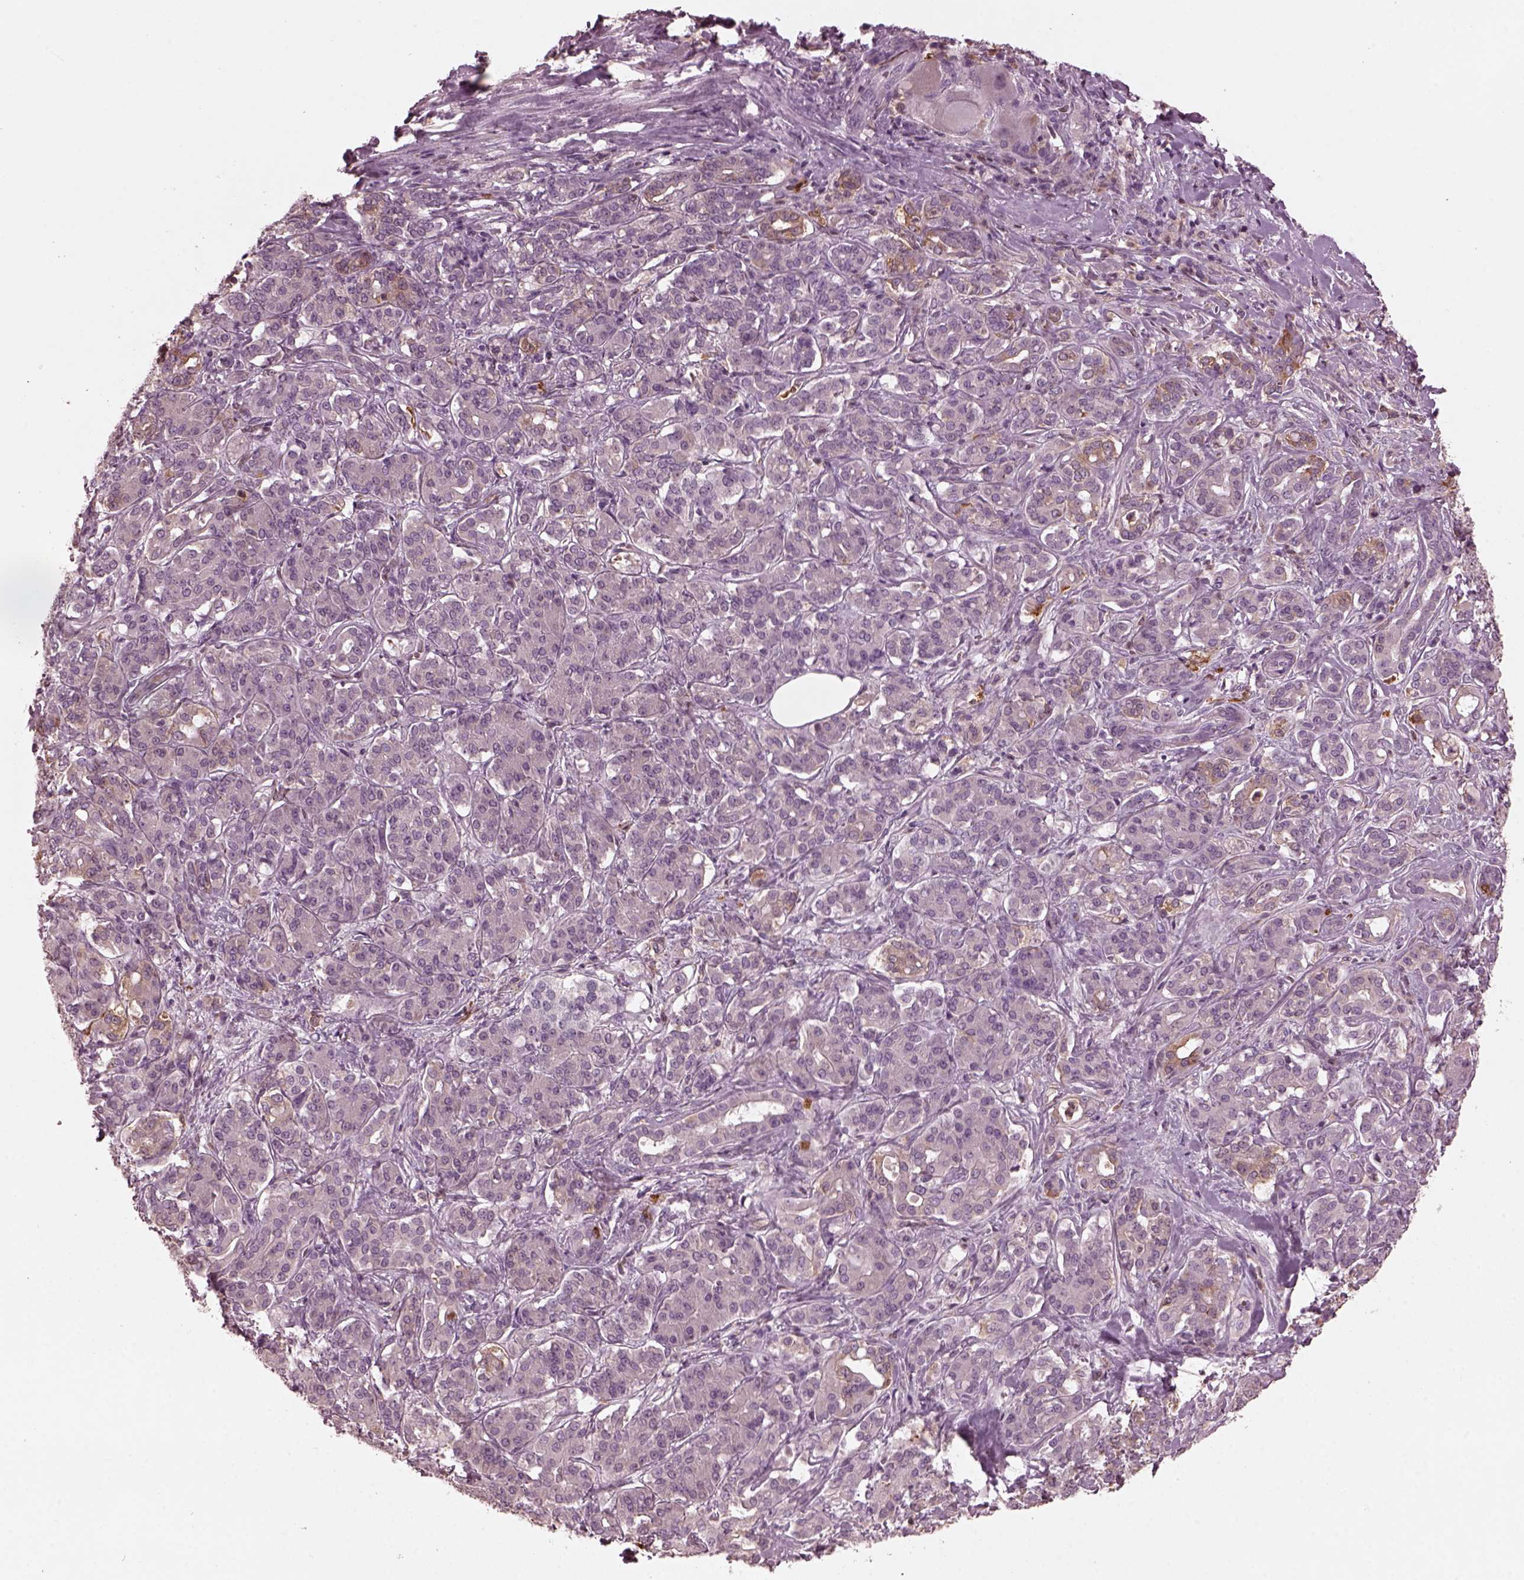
{"staining": {"intensity": "weak", "quantity": "<25%", "location": "cytoplasmic/membranous"}, "tissue": "pancreatic cancer", "cell_type": "Tumor cells", "image_type": "cancer", "snomed": [{"axis": "morphology", "description": "Normal tissue, NOS"}, {"axis": "morphology", "description": "Inflammation, NOS"}, {"axis": "morphology", "description": "Adenocarcinoma, NOS"}, {"axis": "topography", "description": "Pancreas"}], "caption": "Micrograph shows no protein positivity in tumor cells of pancreatic cancer (adenocarcinoma) tissue. The staining is performed using DAB (3,3'-diaminobenzidine) brown chromogen with nuclei counter-stained in using hematoxylin.", "gene": "PSTPIP2", "patient": {"sex": "male", "age": 57}}